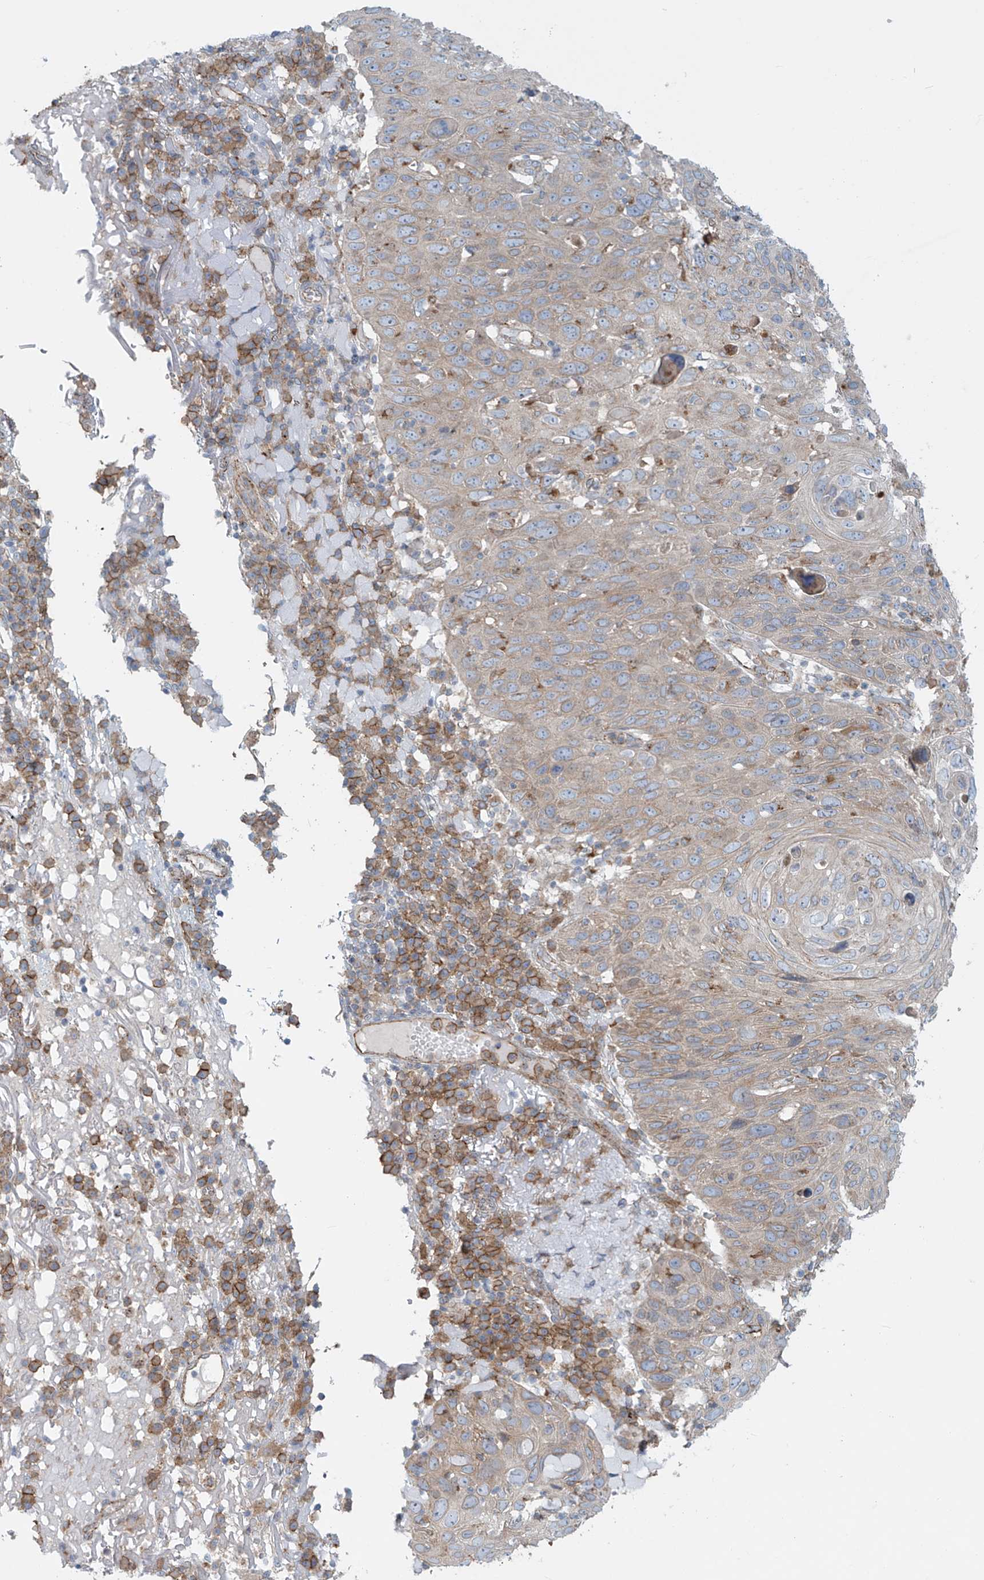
{"staining": {"intensity": "negative", "quantity": "none", "location": "none"}, "tissue": "skin cancer", "cell_type": "Tumor cells", "image_type": "cancer", "snomed": [{"axis": "morphology", "description": "Squamous cell carcinoma, NOS"}, {"axis": "topography", "description": "Skin"}], "caption": "IHC image of neoplastic tissue: skin cancer stained with DAB (3,3'-diaminobenzidine) shows no significant protein expression in tumor cells.", "gene": "LZTS3", "patient": {"sex": "female", "age": 90}}